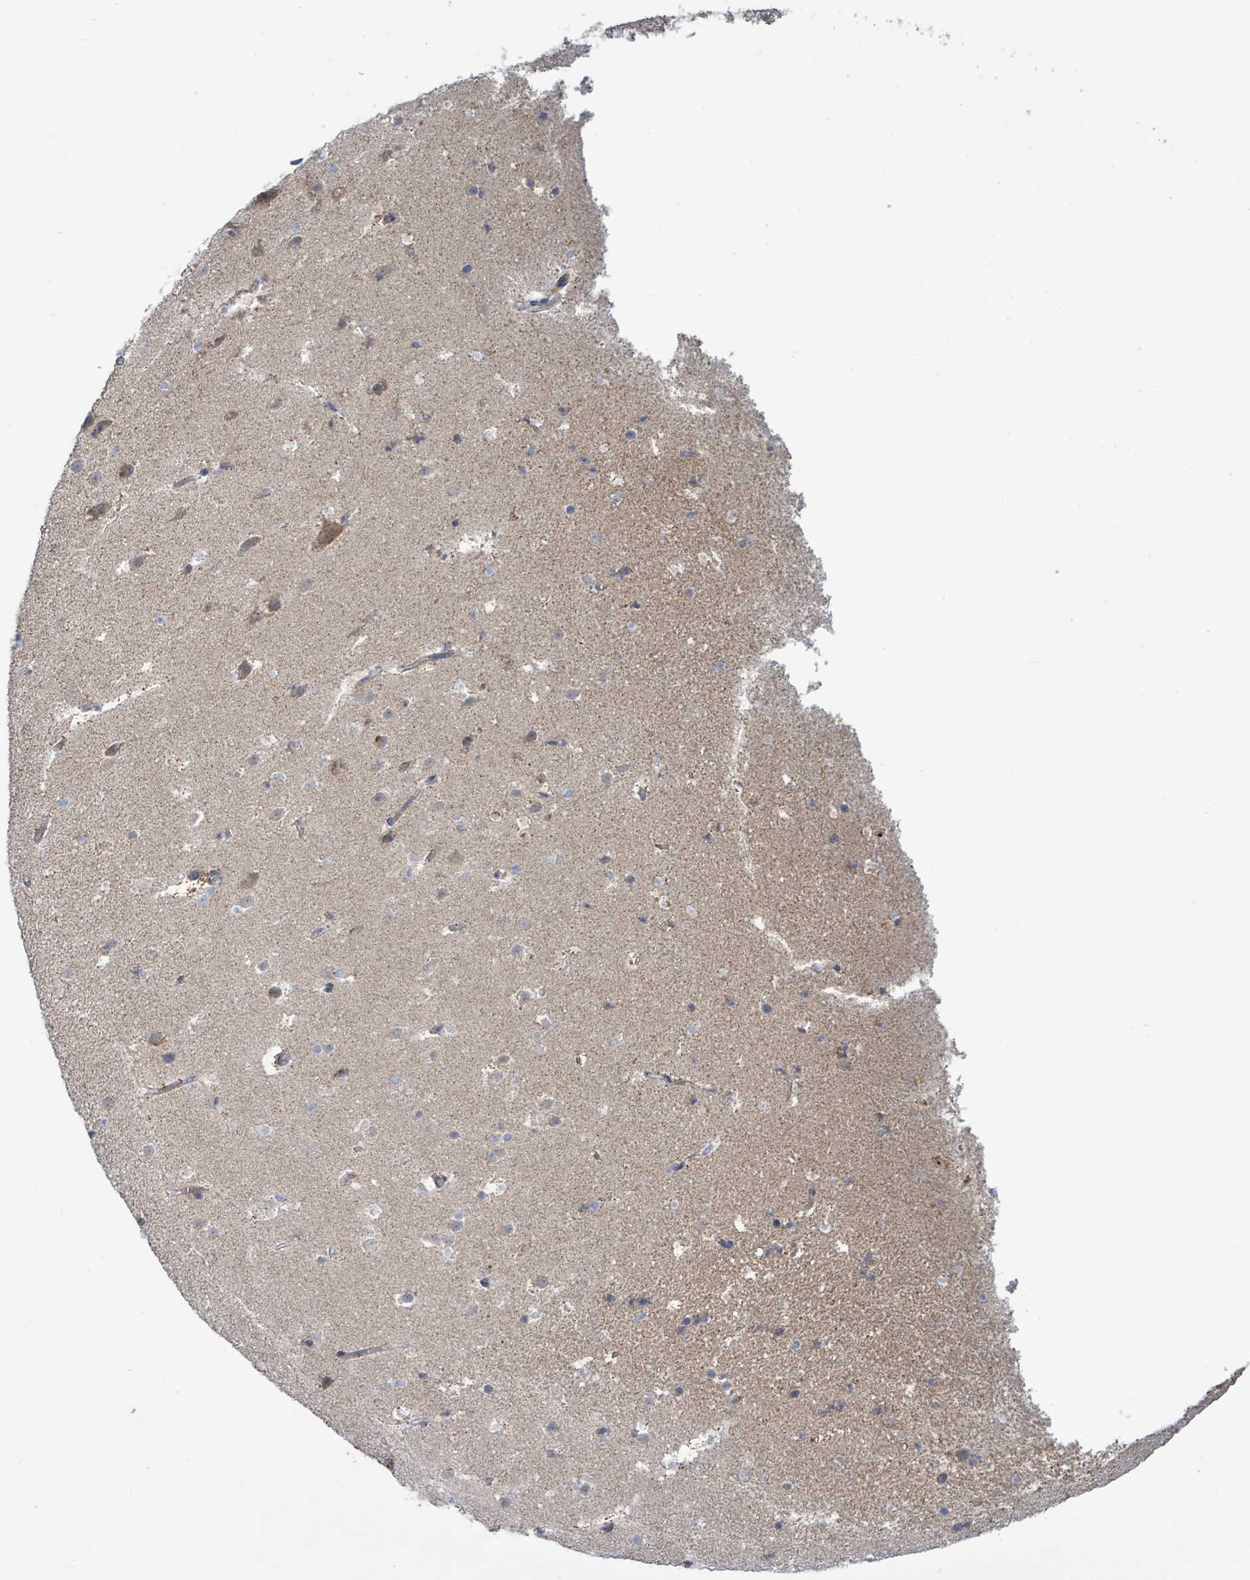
{"staining": {"intensity": "negative", "quantity": "none", "location": "none"}, "tissue": "hippocampus", "cell_type": "Glial cells", "image_type": "normal", "snomed": [{"axis": "morphology", "description": "Normal tissue, NOS"}, {"axis": "topography", "description": "Hippocampus"}], "caption": "Protein analysis of benign hippocampus displays no significant staining in glial cells. Nuclei are stained in blue.", "gene": "ALG12", "patient": {"sex": "male", "age": 37}}